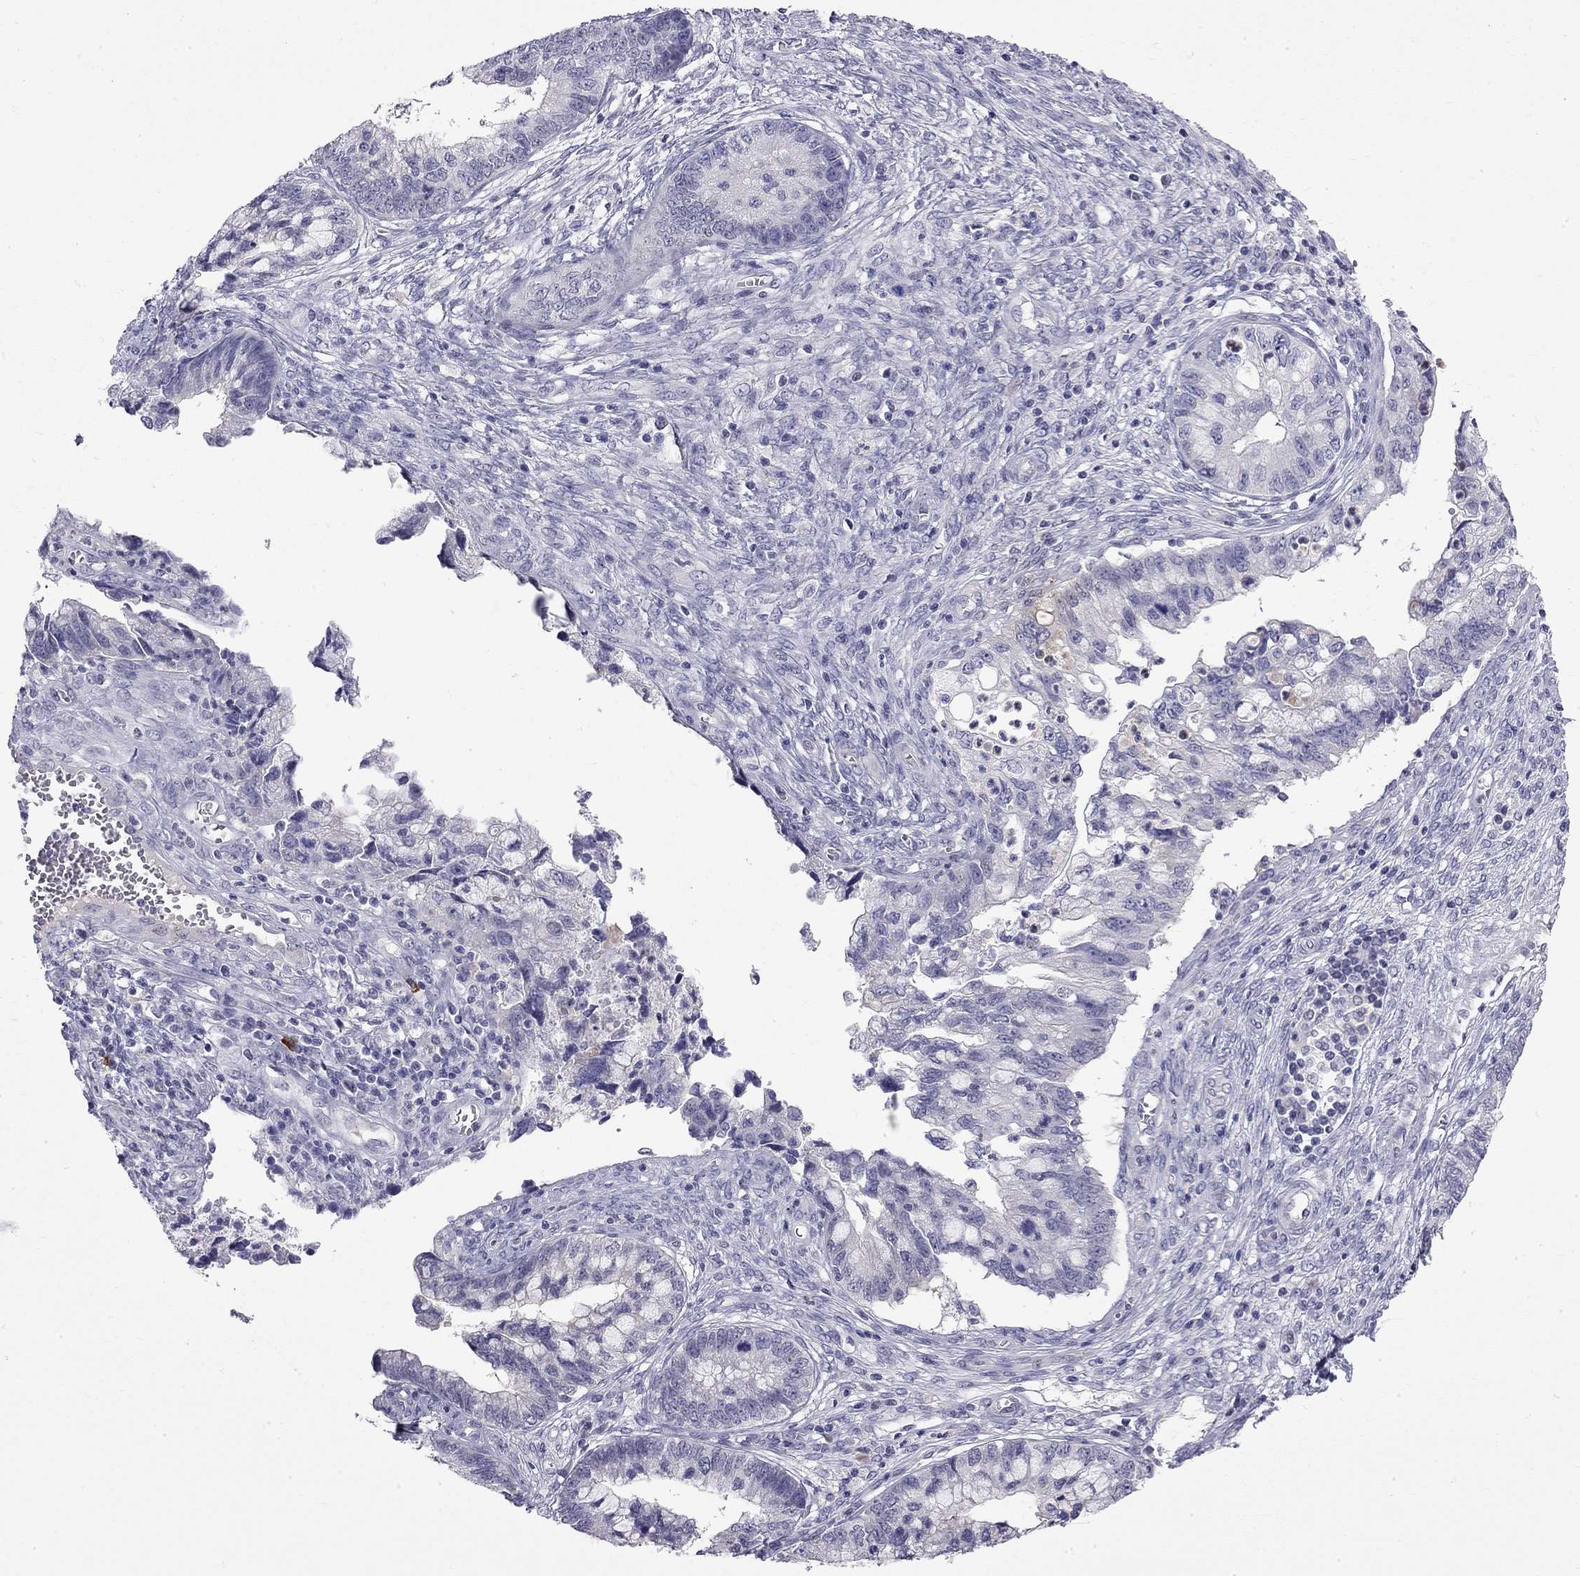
{"staining": {"intensity": "negative", "quantity": "none", "location": "none"}, "tissue": "cervical cancer", "cell_type": "Tumor cells", "image_type": "cancer", "snomed": [{"axis": "morphology", "description": "Adenocarcinoma, NOS"}, {"axis": "topography", "description": "Cervix"}], "caption": "Protein analysis of cervical cancer (adenocarcinoma) shows no significant positivity in tumor cells.", "gene": "RTL9", "patient": {"sex": "female", "age": 44}}